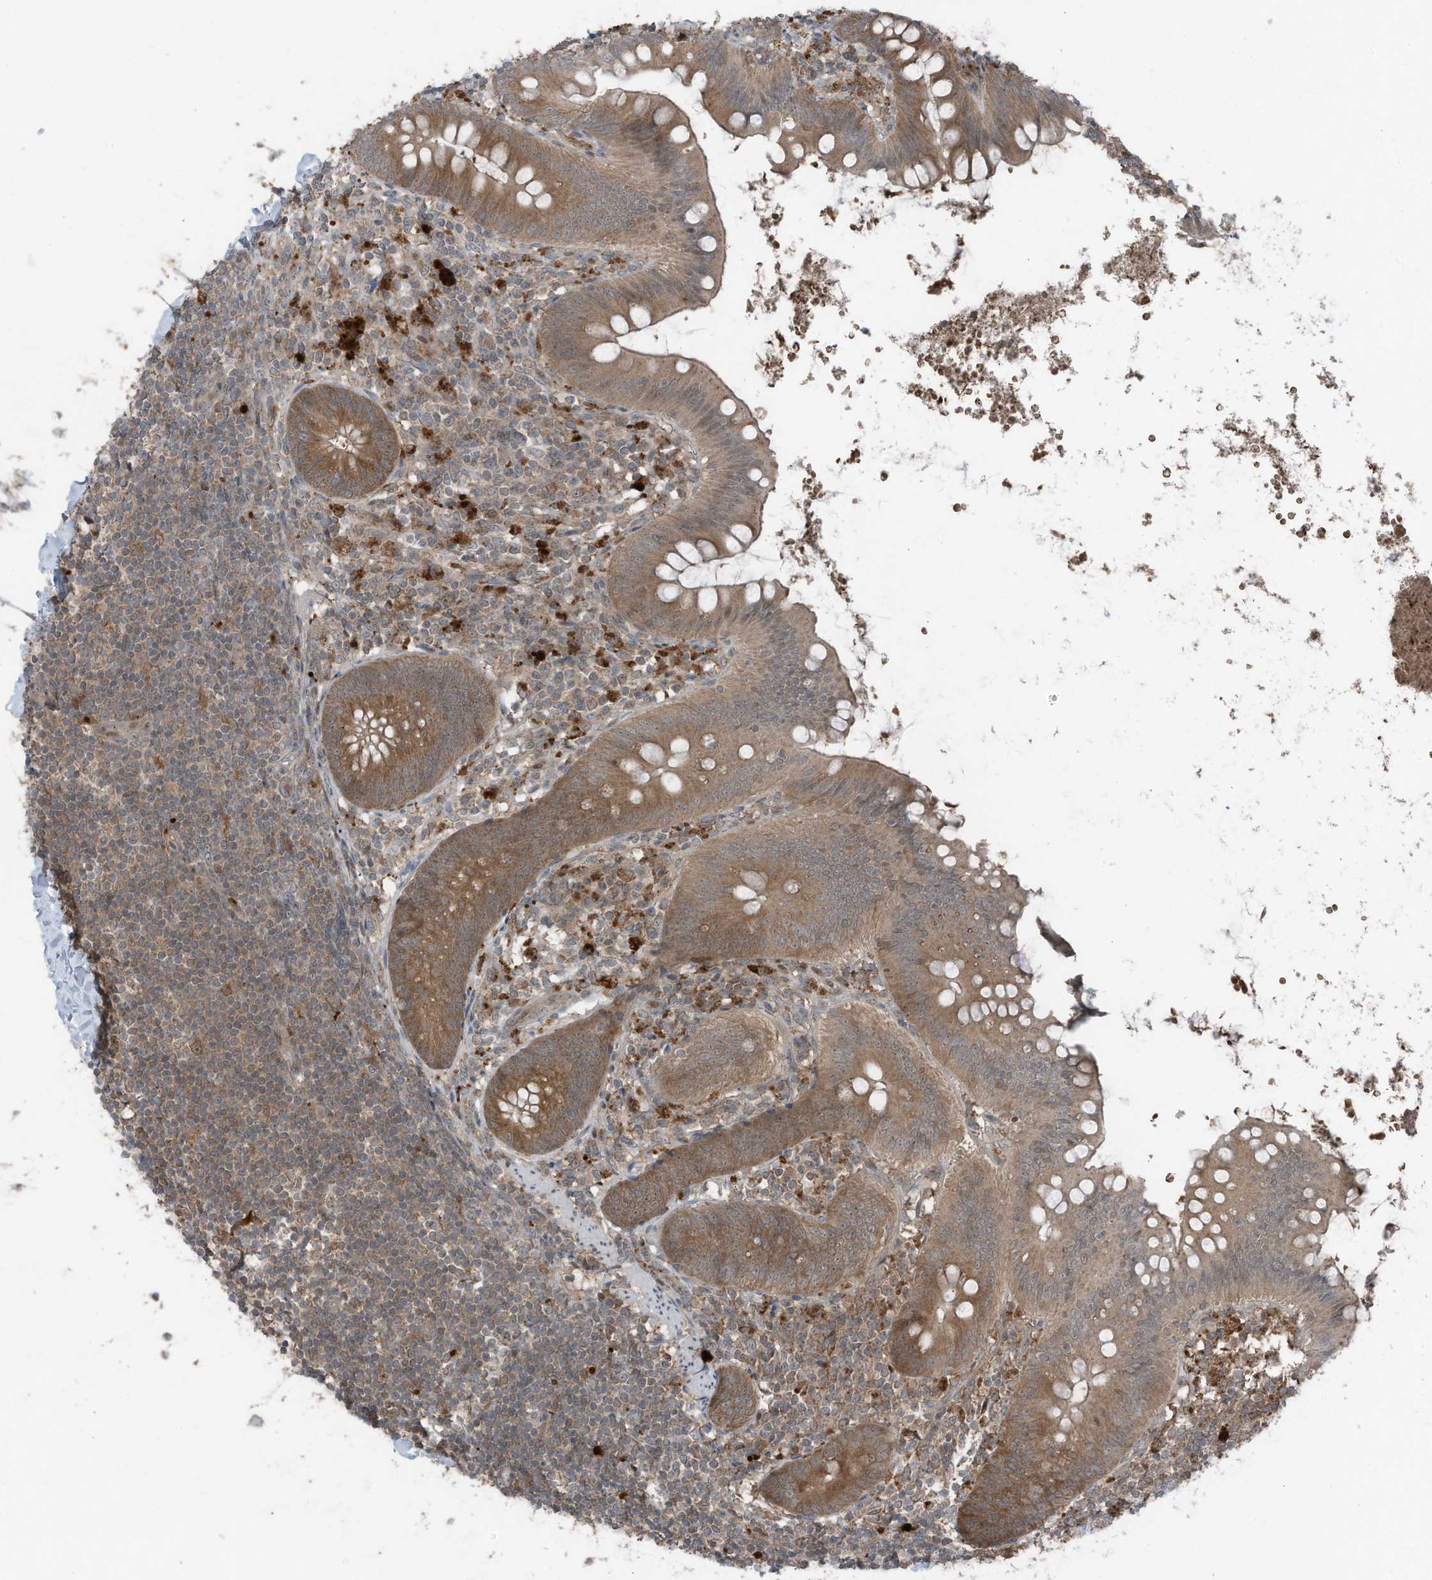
{"staining": {"intensity": "moderate", "quantity": ">75%", "location": "cytoplasmic/membranous"}, "tissue": "appendix", "cell_type": "Glandular cells", "image_type": "normal", "snomed": [{"axis": "morphology", "description": "Normal tissue, NOS"}, {"axis": "topography", "description": "Appendix"}], "caption": "A micrograph of human appendix stained for a protein displays moderate cytoplasmic/membranous brown staining in glandular cells. The staining is performed using DAB brown chromogen to label protein expression. The nuclei are counter-stained blue using hematoxylin.", "gene": "TXNDC9", "patient": {"sex": "female", "age": 62}}